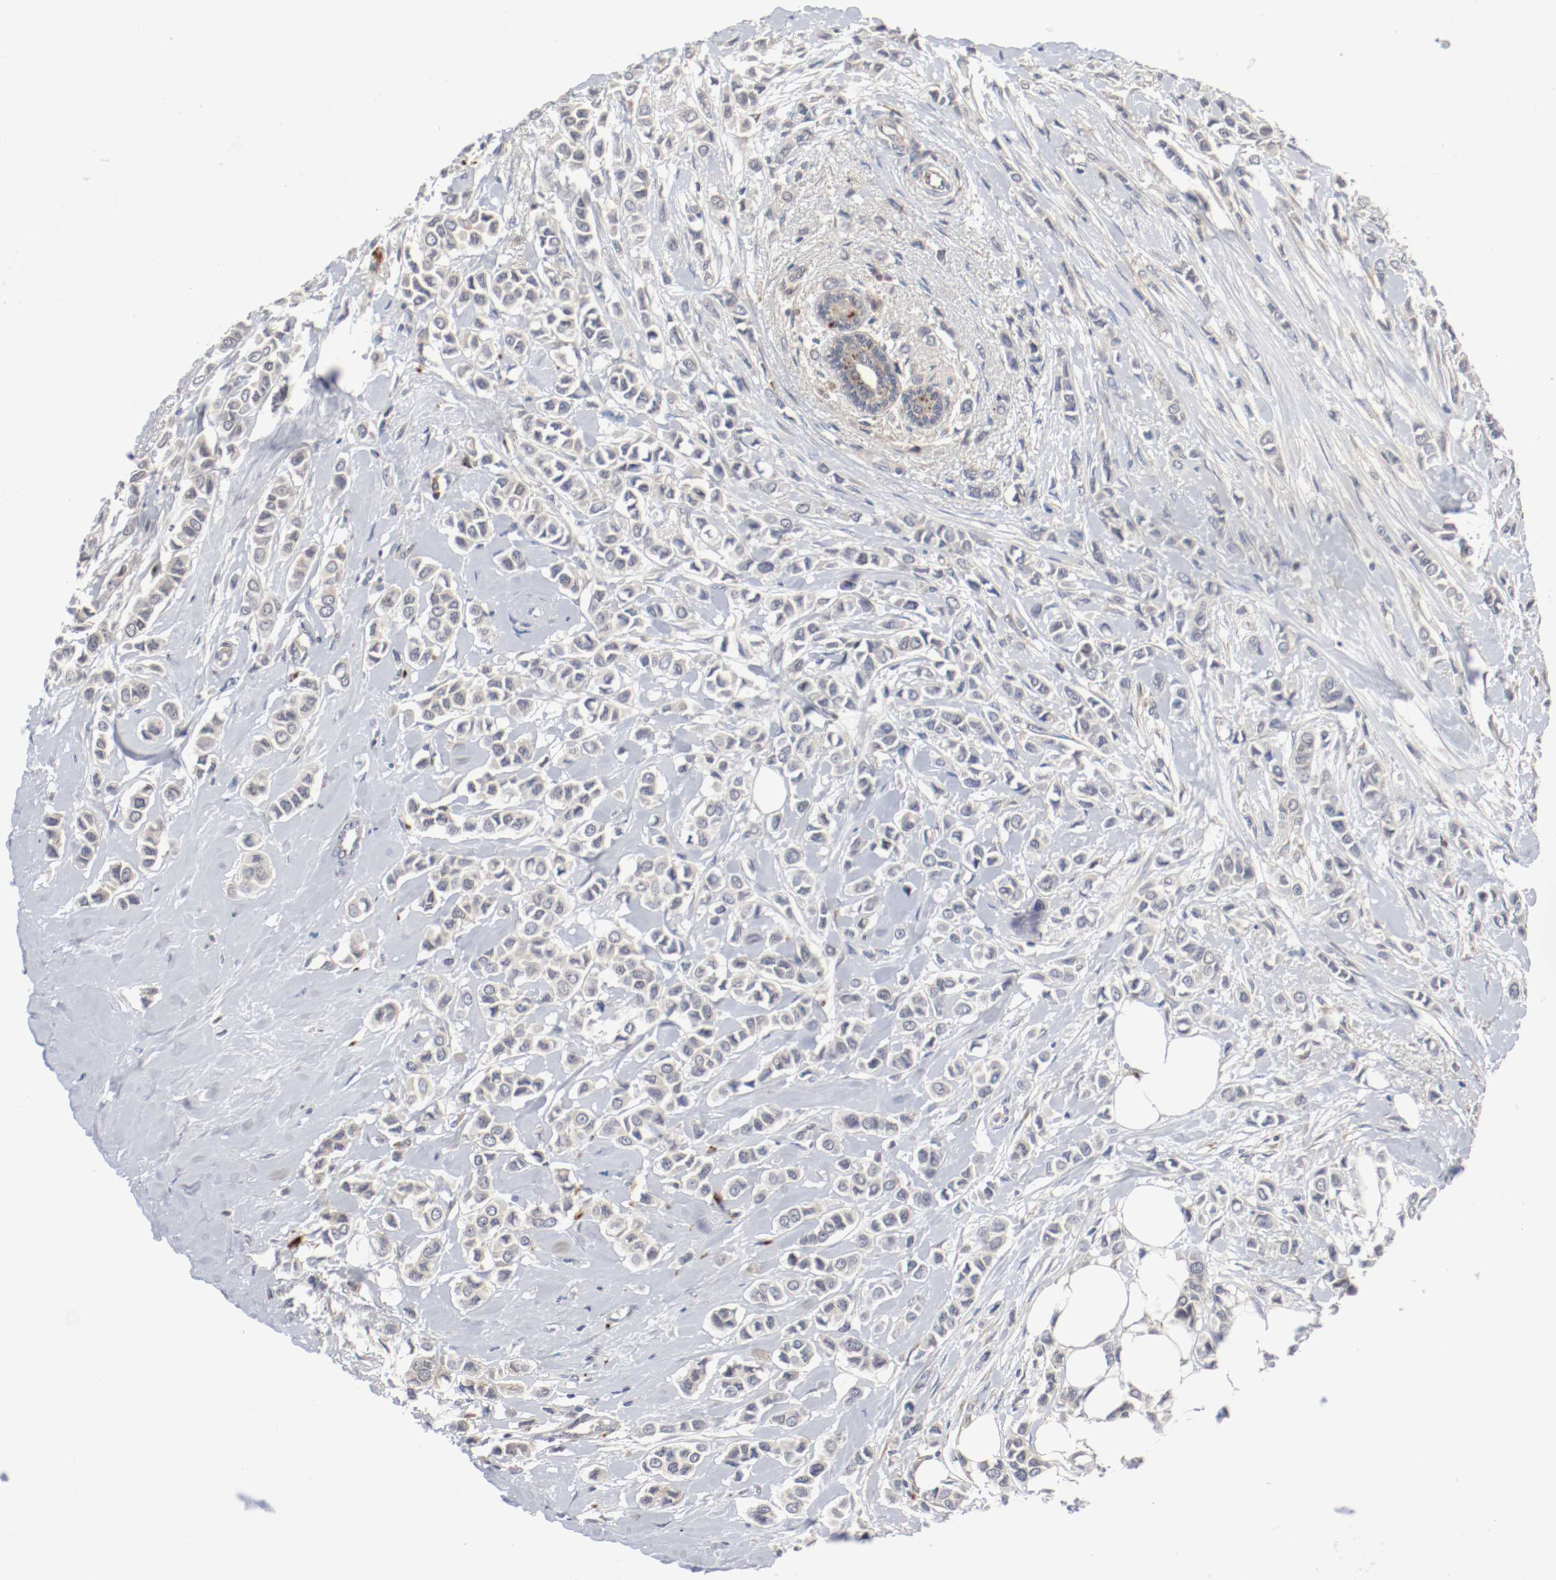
{"staining": {"intensity": "weak", "quantity": "25%-75%", "location": "cytoplasmic/membranous"}, "tissue": "breast cancer", "cell_type": "Tumor cells", "image_type": "cancer", "snomed": [{"axis": "morphology", "description": "Lobular carcinoma"}, {"axis": "topography", "description": "Breast"}], "caption": "Immunohistochemistry staining of breast lobular carcinoma, which exhibits low levels of weak cytoplasmic/membranous staining in approximately 25%-75% of tumor cells indicating weak cytoplasmic/membranous protein positivity. The staining was performed using DAB (3,3'-diaminobenzidine) (brown) for protein detection and nuclei were counterstained in hematoxylin (blue).", "gene": "REN", "patient": {"sex": "female", "age": 51}}